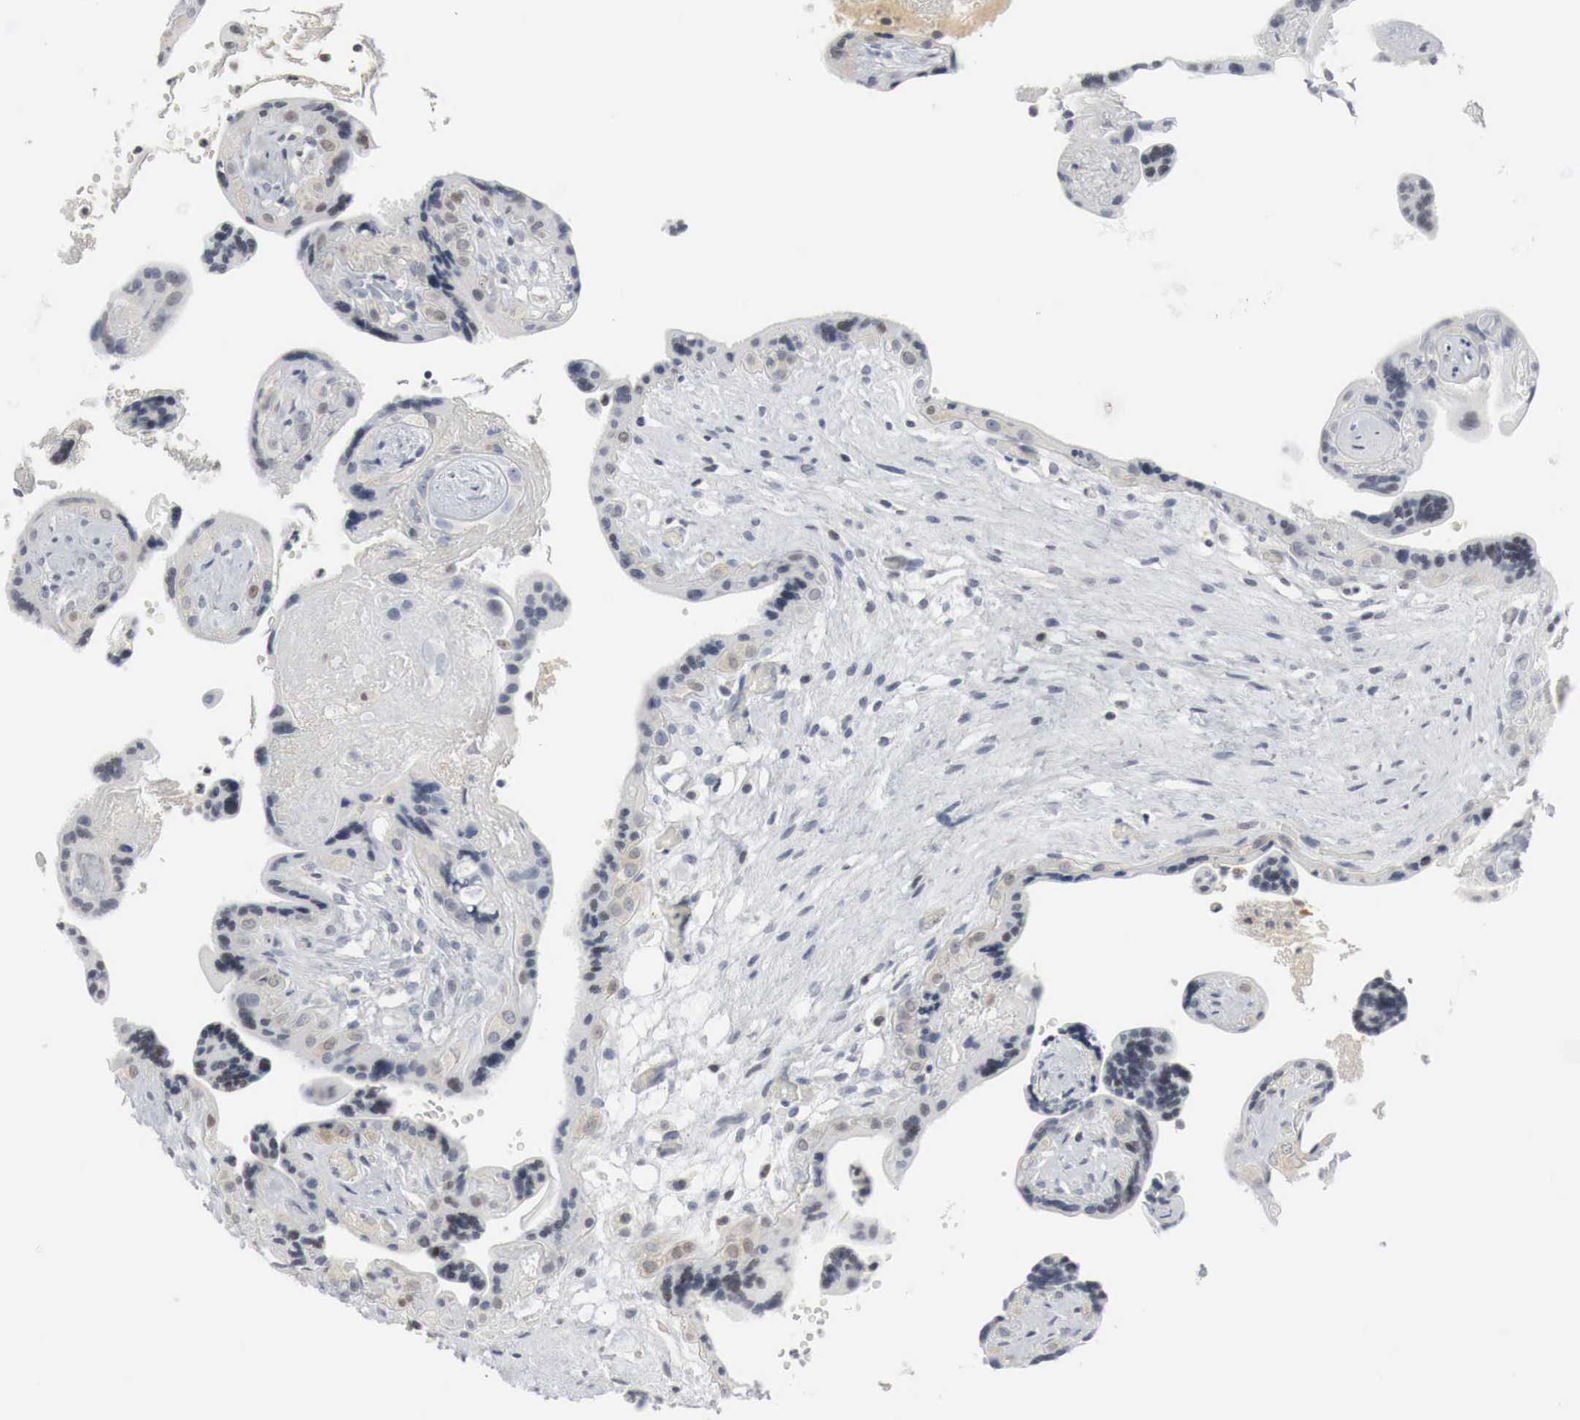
{"staining": {"intensity": "weak", "quantity": "<25%", "location": "cytoplasmic/membranous,nuclear"}, "tissue": "placenta", "cell_type": "Decidual cells", "image_type": "normal", "snomed": [{"axis": "morphology", "description": "Normal tissue, NOS"}, {"axis": "topography", "description": "Placenta"}], "caption": "This photomicrograph is of benign placenta stained with immunohistochemistry to label a protein in brown with the nuclei are counter-stained blue. There is no expression in decidual cells.", "gene": "MYC", "patient": {"sex": "female", "age": 24}}